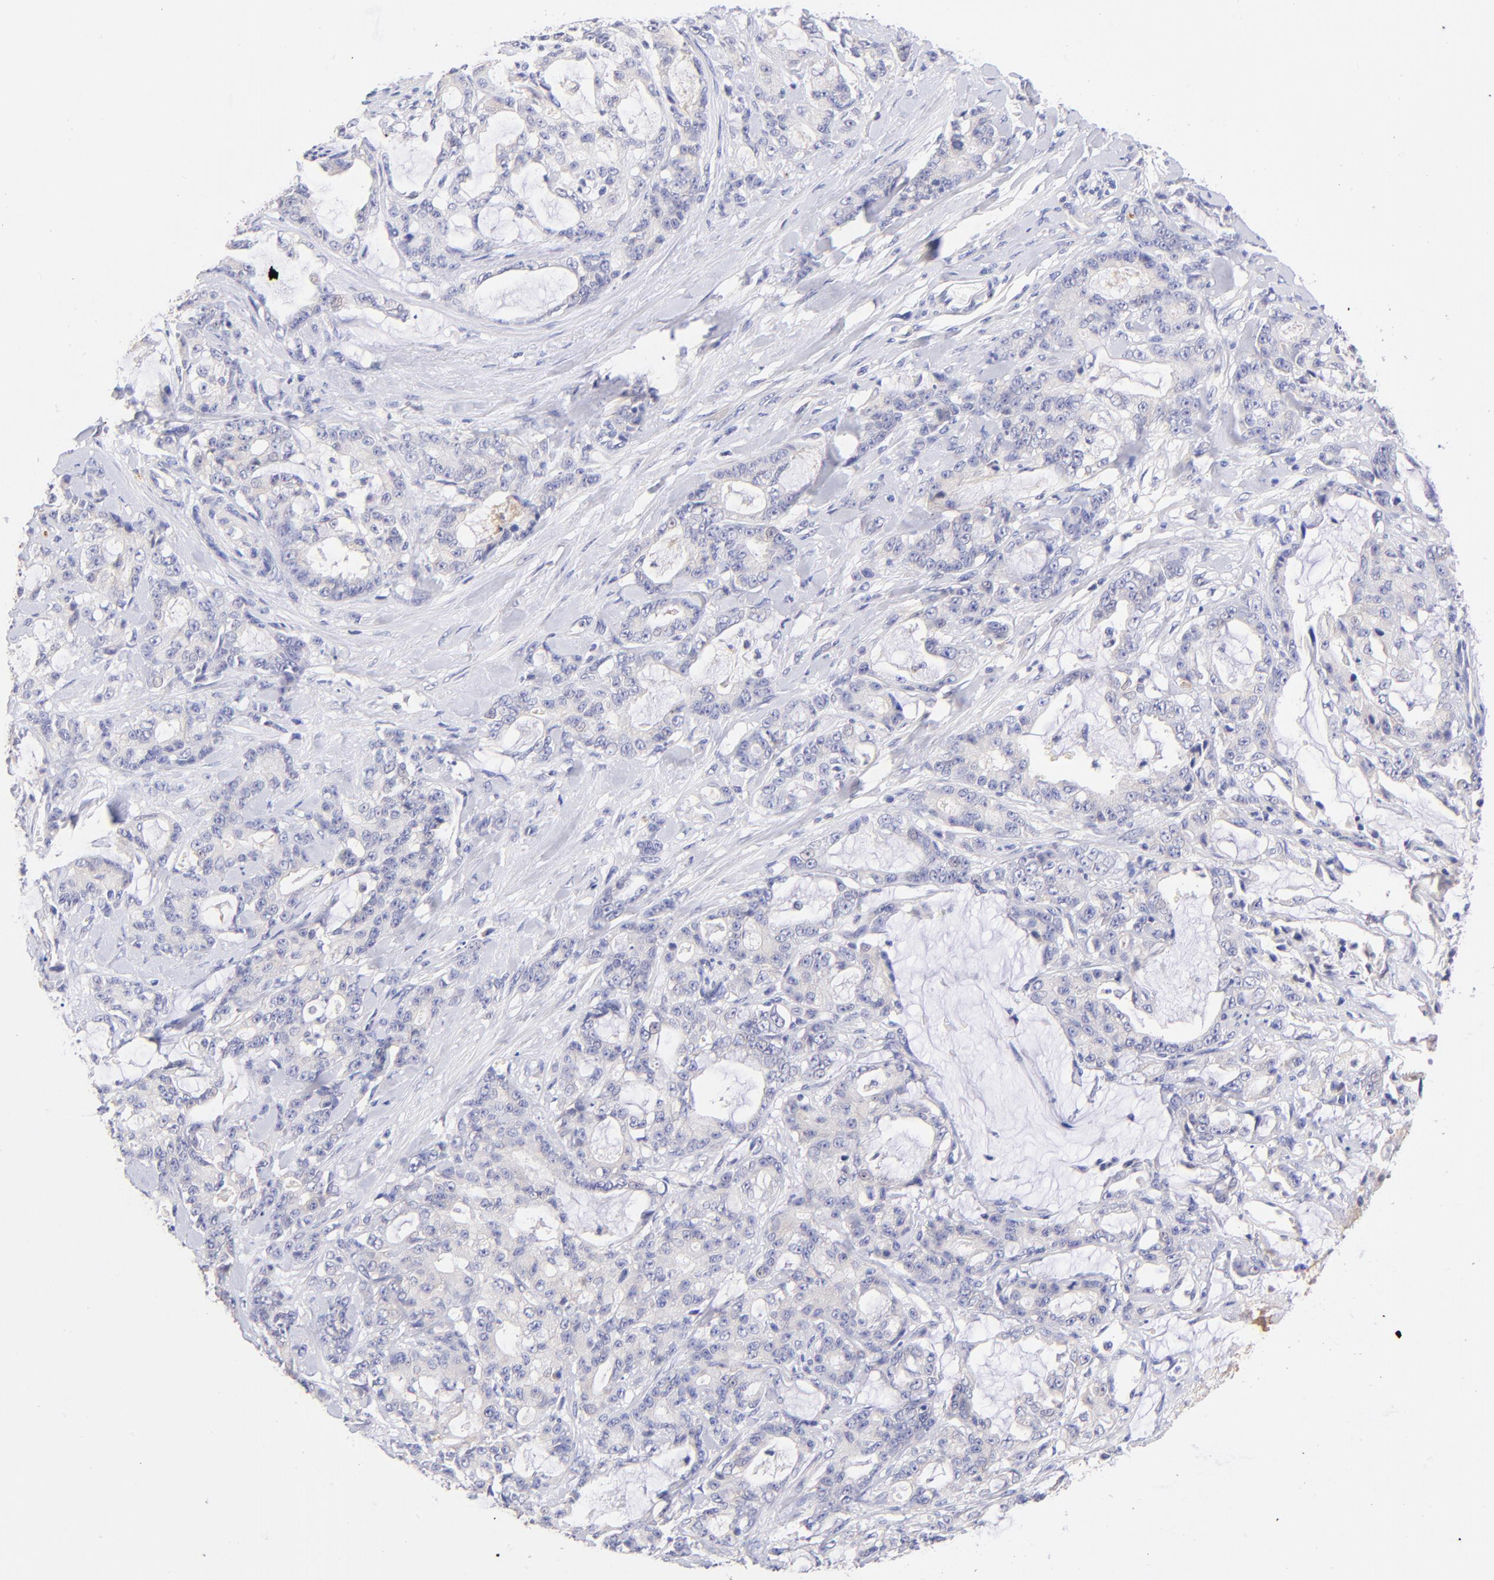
{"staining": {"intensity": "negative", "quantity": "none", "location": "none"}, "tissue": "pancreatic cancer", "cell_type": "Tumor cells", "image_type": "cancer", "snomed": [{"axis": "morphology", "description": "Adenocarcinoma, NOS"}, {"axis": "topography", "description": "Pancreas"}], "caption": "A high-resolution image shows immunohistochemistry (IHC) staining of pancreatic cancer, which demonstrates no significant positivity in tumor cells.", "gene": "RPL11", "patient": {"sex": "female", "age": 73}}